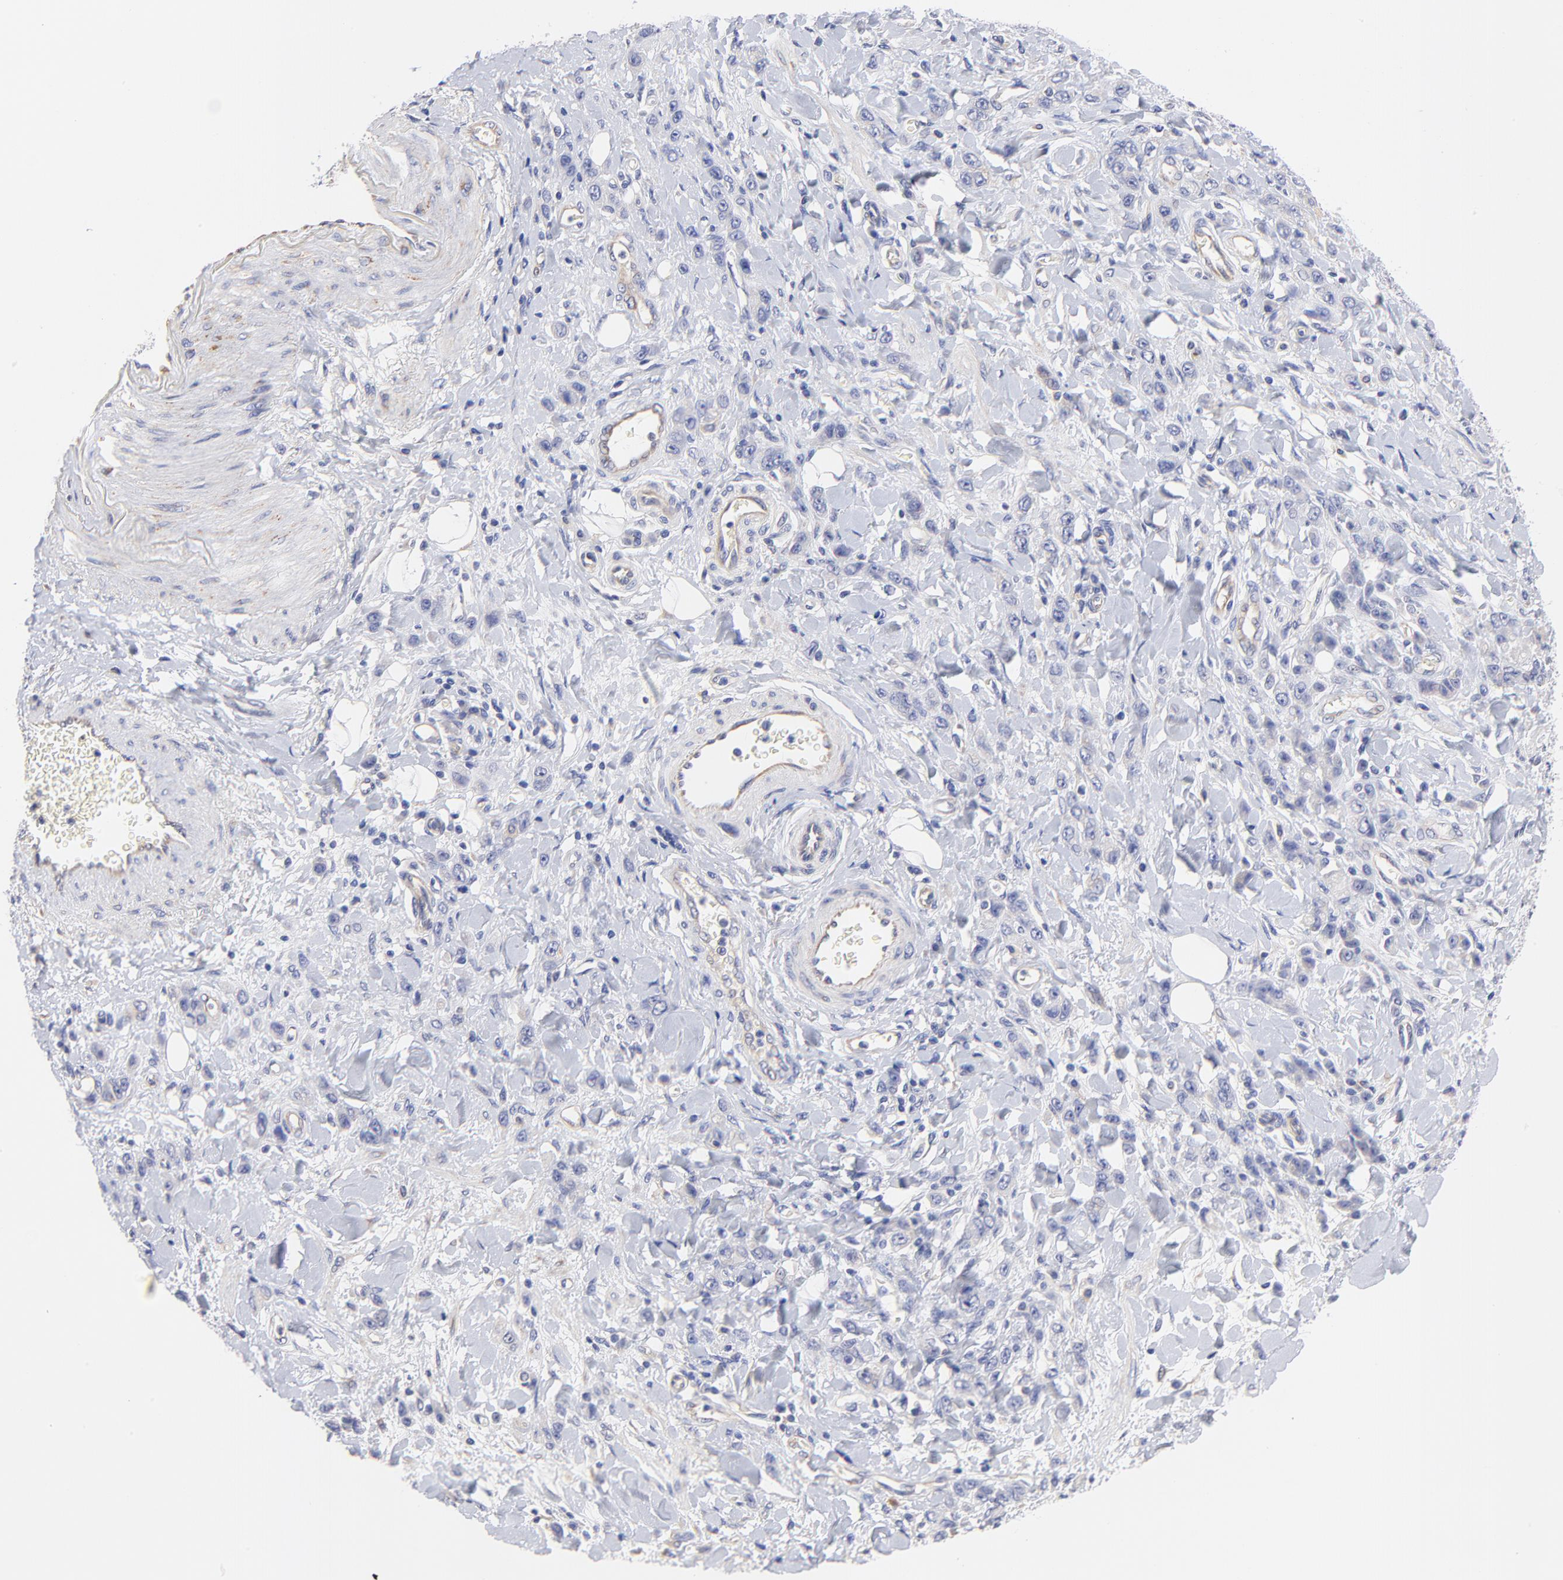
{"staining": {"intensity": "negative", "quantity": "none", "location": "none"}, "tissue": "stomach cancer", "cell_type": "Tumor cells", "image_type": "cancer", "snomed": [{"axis": "morphology", "description": "Normal tissue, NOS"}, {"axis": "morphology", "description": "Adenocarcinoma, NOS"}, {"axis": "topography", "description": "Stomach"}], "caption": "High power microscopy histopathology image of an immunohistochemistry photomicrograph of adenocarcinoma (stomach), revealing no significant positivity in tumor cells.", "gene": "HS3ST1", "patient": {"sex": "male", "age": 82}}